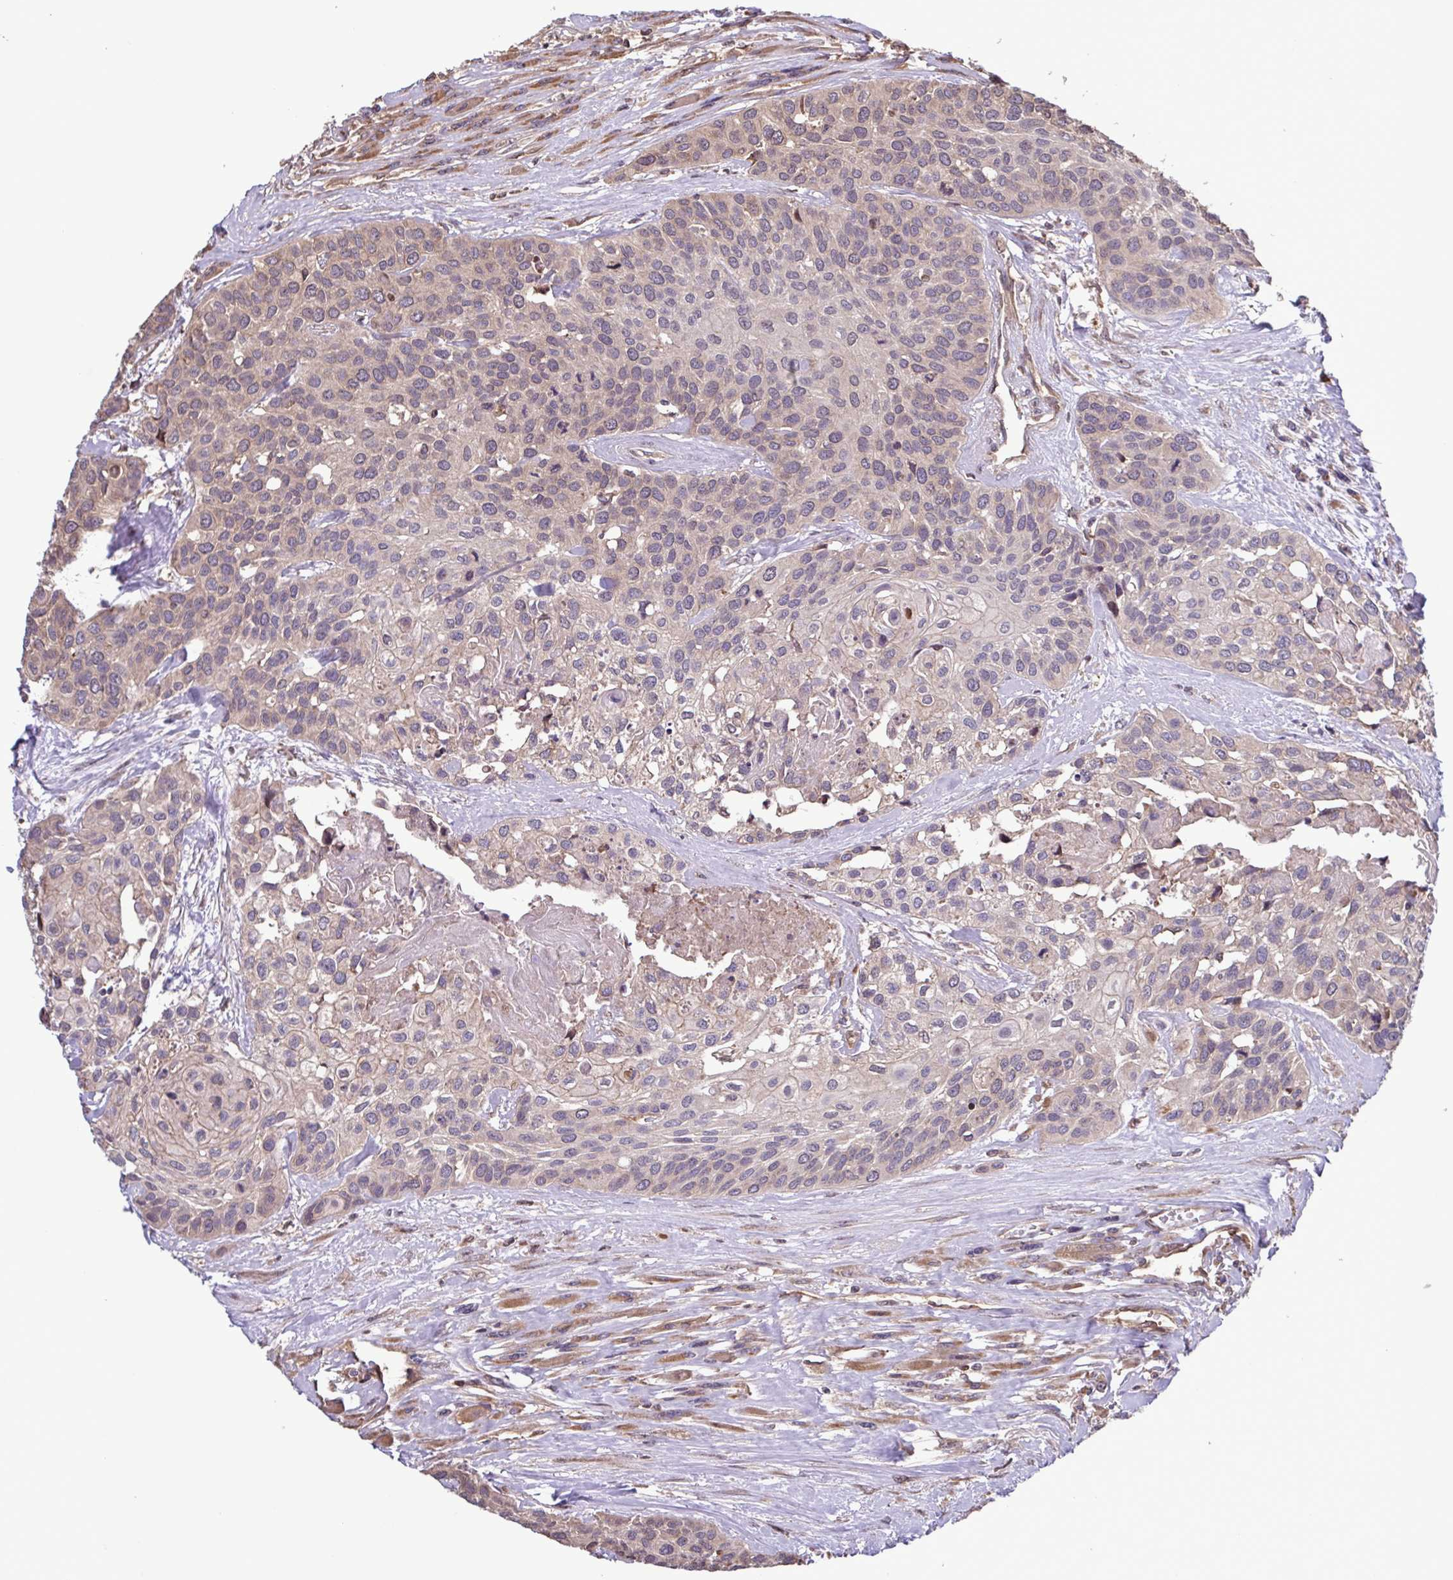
{"staining": {"intensity": "weak", "quantity": "<25%", "location": "cytoplasmic/membranous"}, "tissue": "head and neck cancer", "cell_type": "Tumor cells", "image_type": "cancer", "snomed": [{"axis": "morphology", "description": "Squamous cell carcinoma, NOS"}, {"axis": "topography", "description": "Head-Neck"}], "caption": "A high-resolution micrograph shows immunohistochemistry (IHC) staining of head and neck cancer (squamous cell carcinoma), which demonstrates no significant positivity in tumor cells.", "gene": "SEC63", "patient": {"sex": "female", "age": 50}}